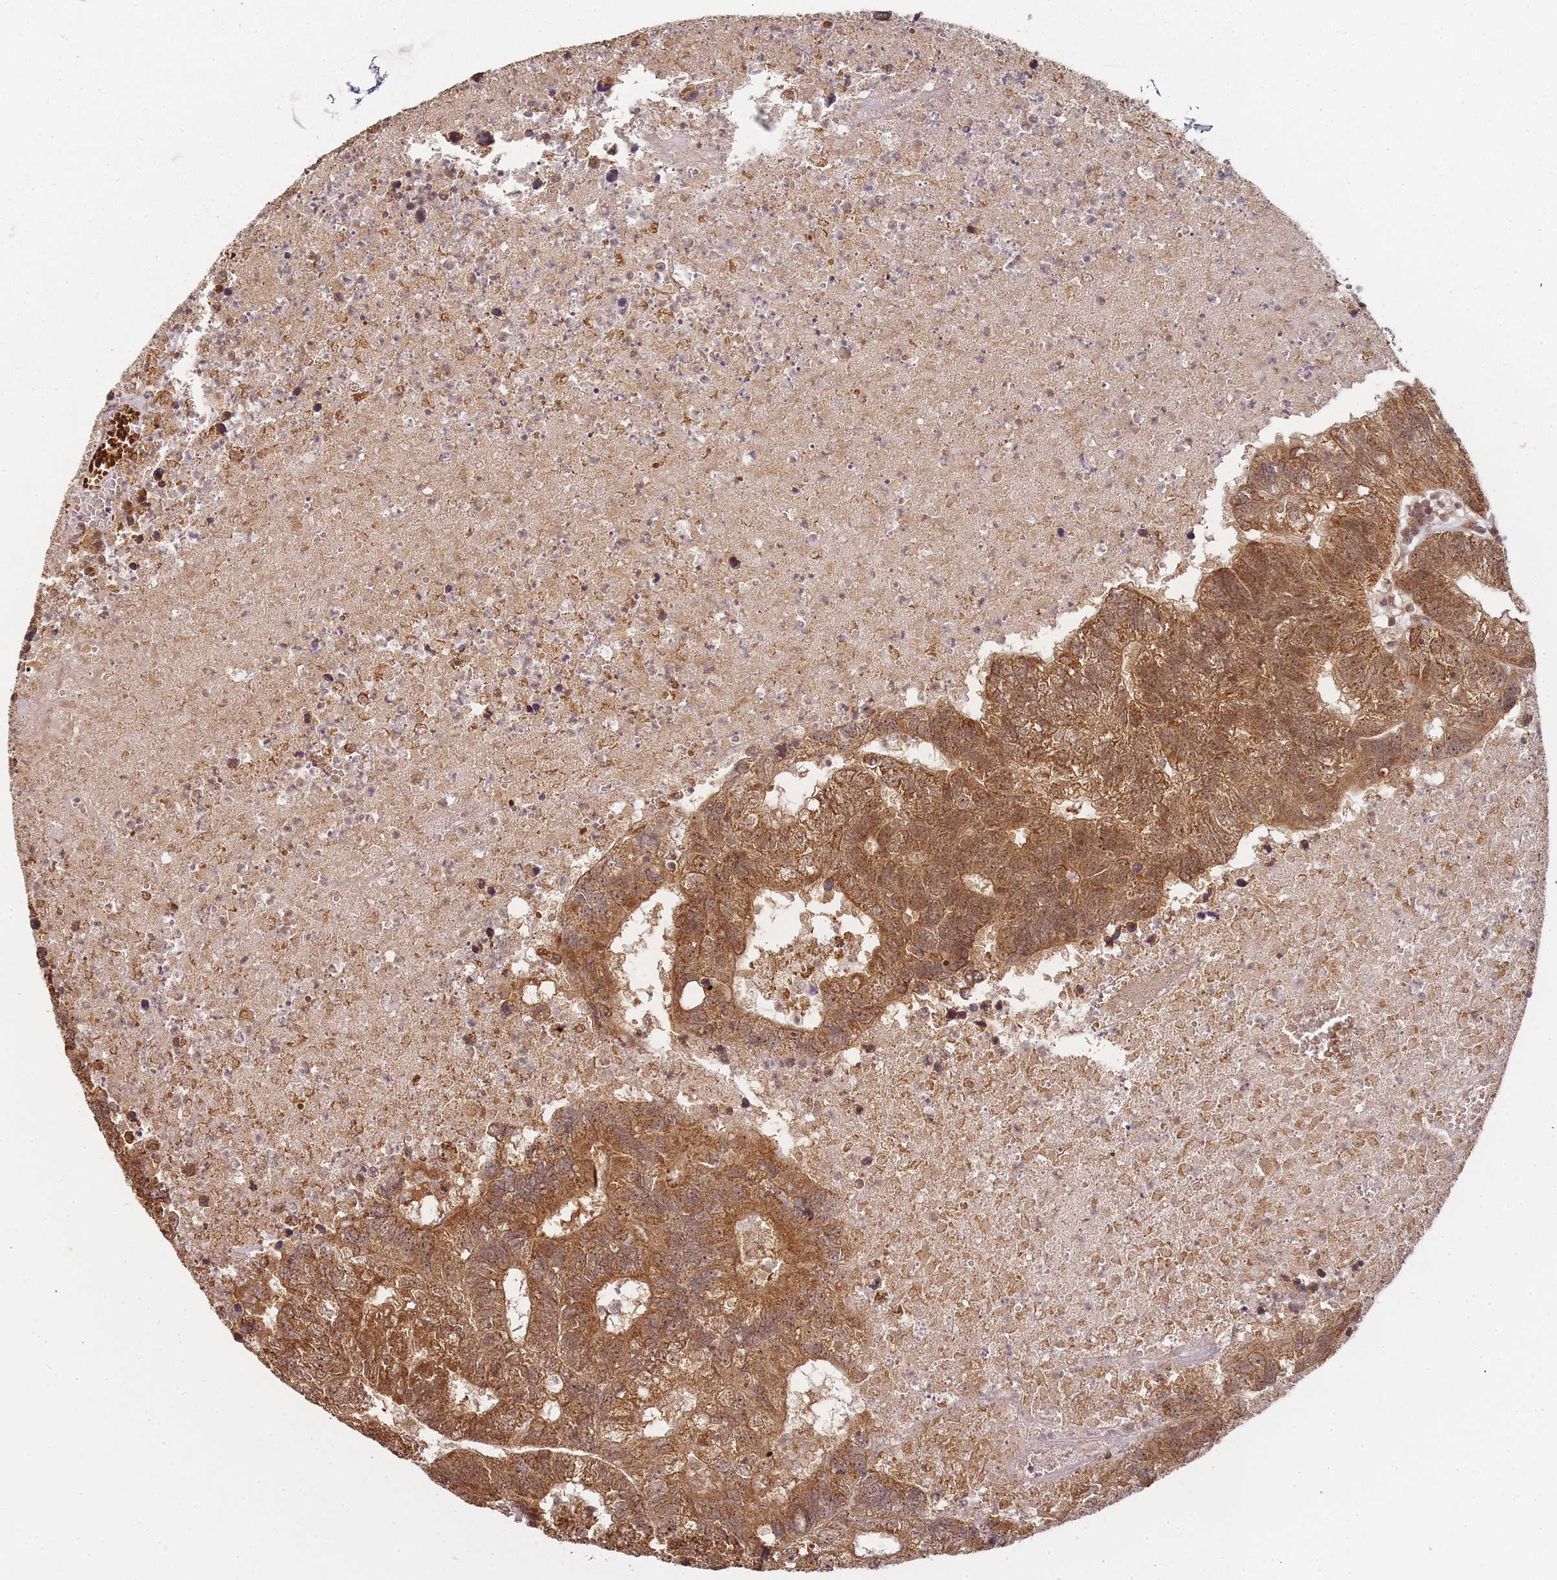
{"staining": {"intensity": "moderate", "quantity": ">75%", "location": "cytoplasmic/membranous,nuclear"}, "tissue": "colorectal cancer", "cell_type": "Tumor cells", "image_type": "cancer", "snomed": [{"axis": "morphology", "description": "Adenocarcinoma, NOS"}, {"axis": "topography", "description": "Colon"}], "caption": "Adenocarcinoma (colorectal) stained with a brown dye shows moderate cytoplasmic/membranous and nuclear positive positivity in approximately >75% of tumor cells.", "gene": "ZNF497", "patient": {"sex": "female", "age": 48}}